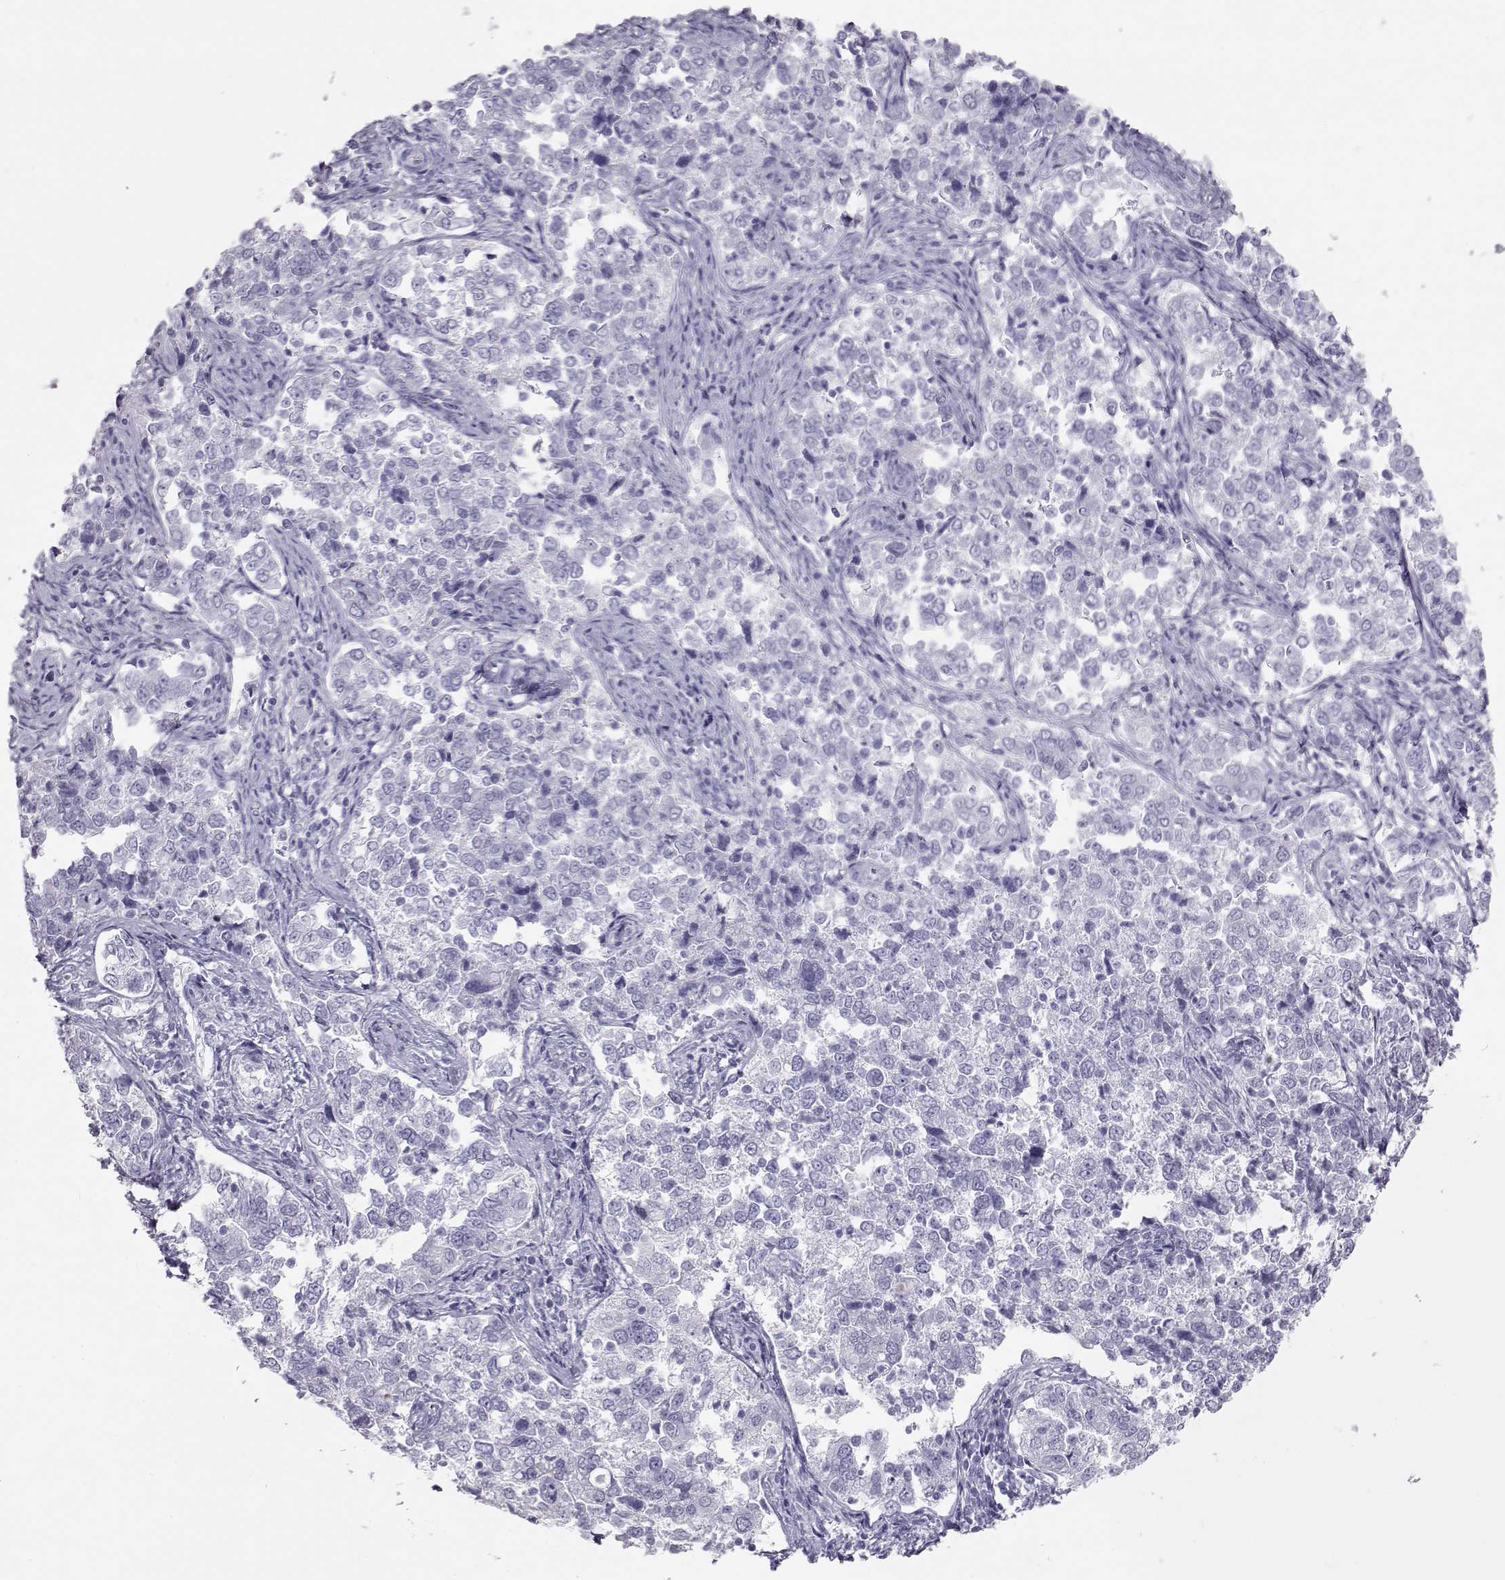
{"staining": {"intensity": "negative", "quantity": "none", "location": "none"}, "tissue": "endometrial cancer", "cell_type": "Tumor cells", "image_type": "cancer", "snomed": [{"axis": "morphology", "description": "Adenocarcinoma, NOS"}, {"axis": "topography", "description": "Endometrium"}], "caption": "A histopathology image of endometrial adenocarcinoma stained for a protein reveals no brown staining in tumor cells. The staining was performed using DAB to visualize the protein expression in brown, while the nuclei were stained in blue with hematoxylin (Magnification: 20x).", "gene": "RD3", "patient": {"sex": "female", "age": 43}}